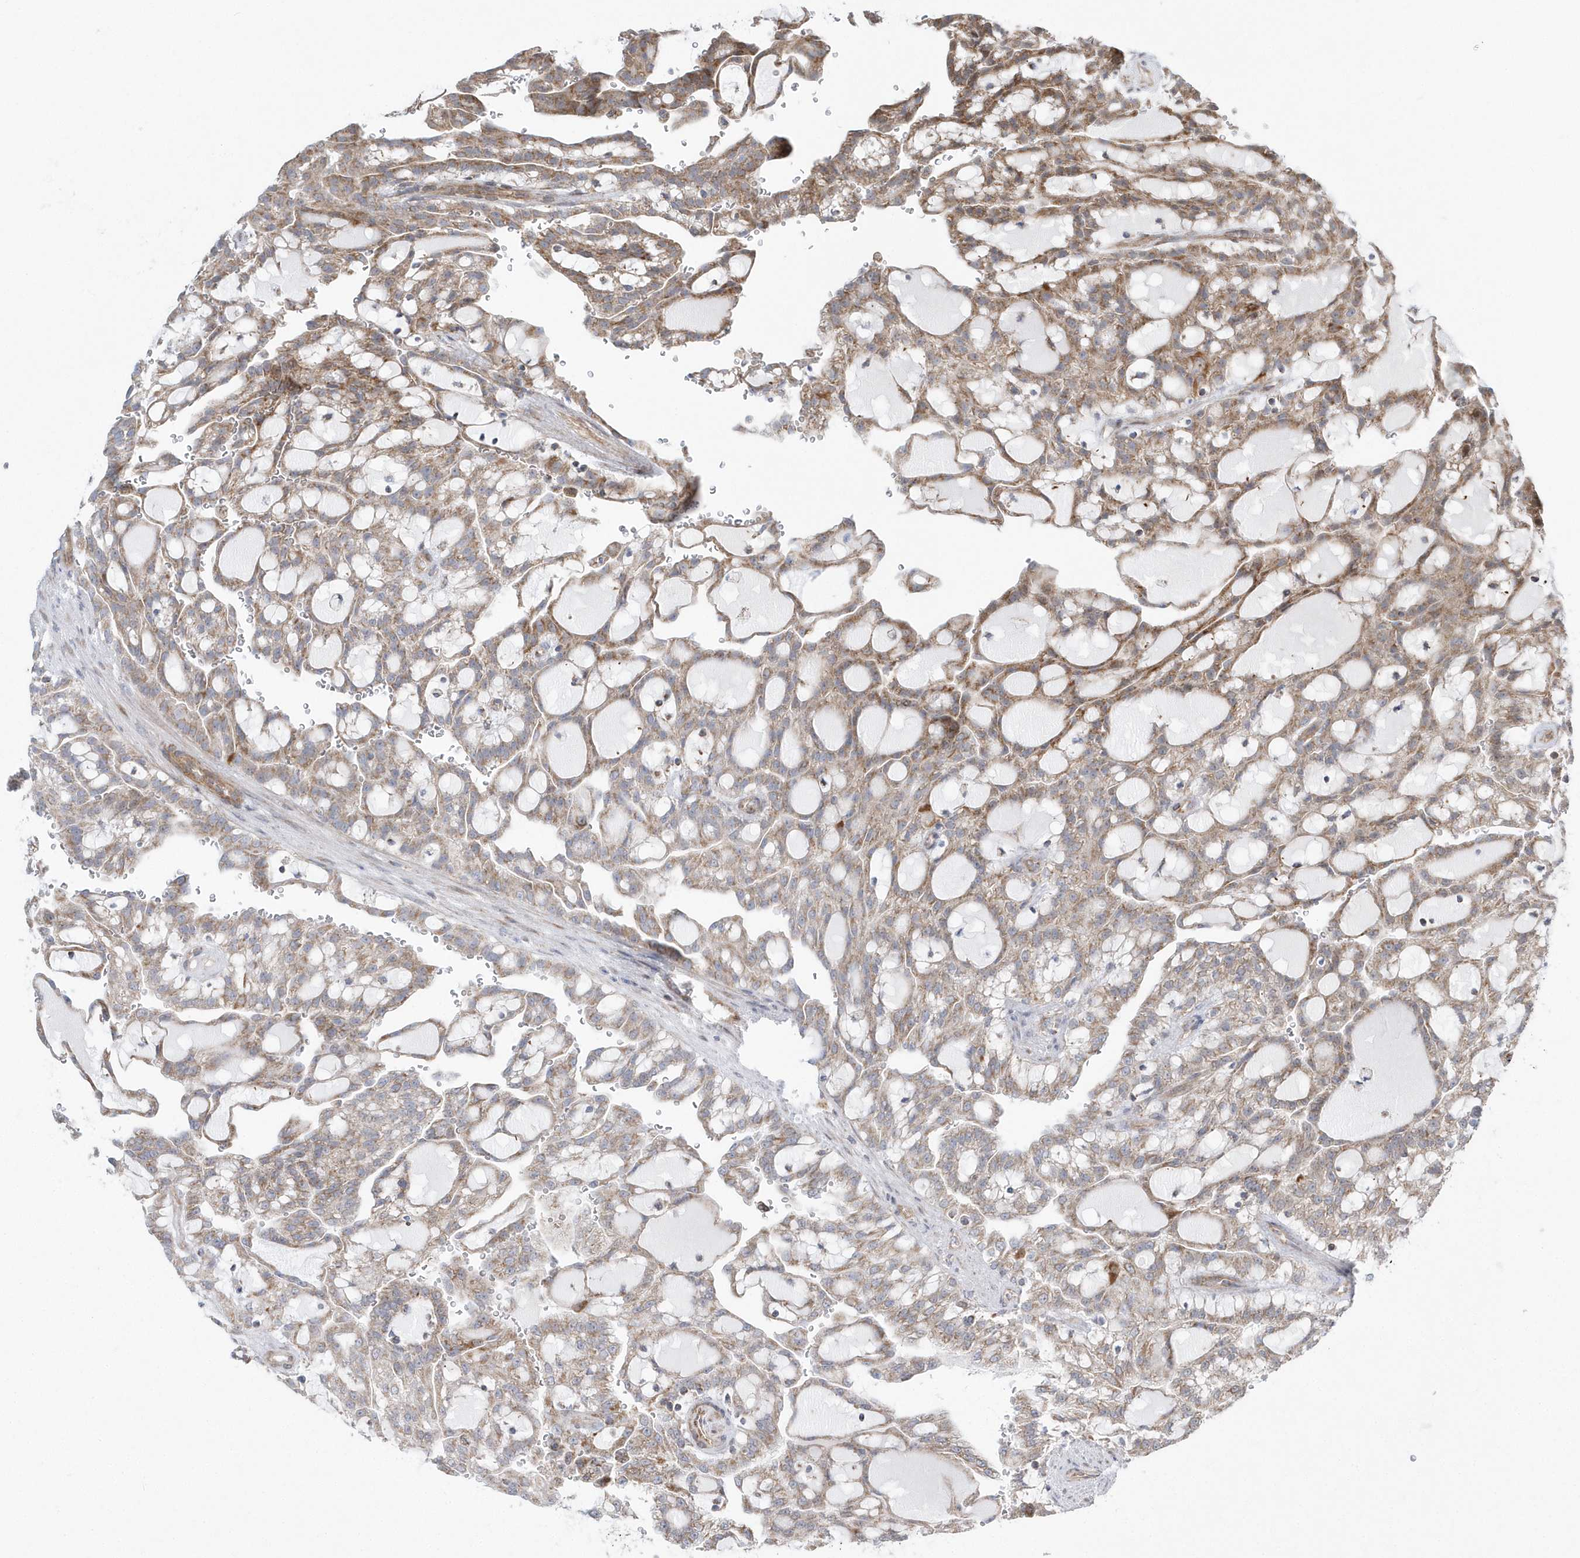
{"staining": {"intensity": "moderate", "quantity": ">75%", "location": "cytoplasmic/membranous"}, "tissue": "renal cancer", "cell_type": "Tumor cells", "image_type": "cancer", "snomed": [{"axis": "morphology", "description": "Adenocarcinoma, NOS"}, {"axis": "topography", "description": "Kidney"}], "caption": "Protein staining displays moderate cytoplasmic/membranous staining in about >75% of tumor cells in renal adenocarcinoma.", "gene": "OPA1", "patient": {"sex": "male", "age": 63}}